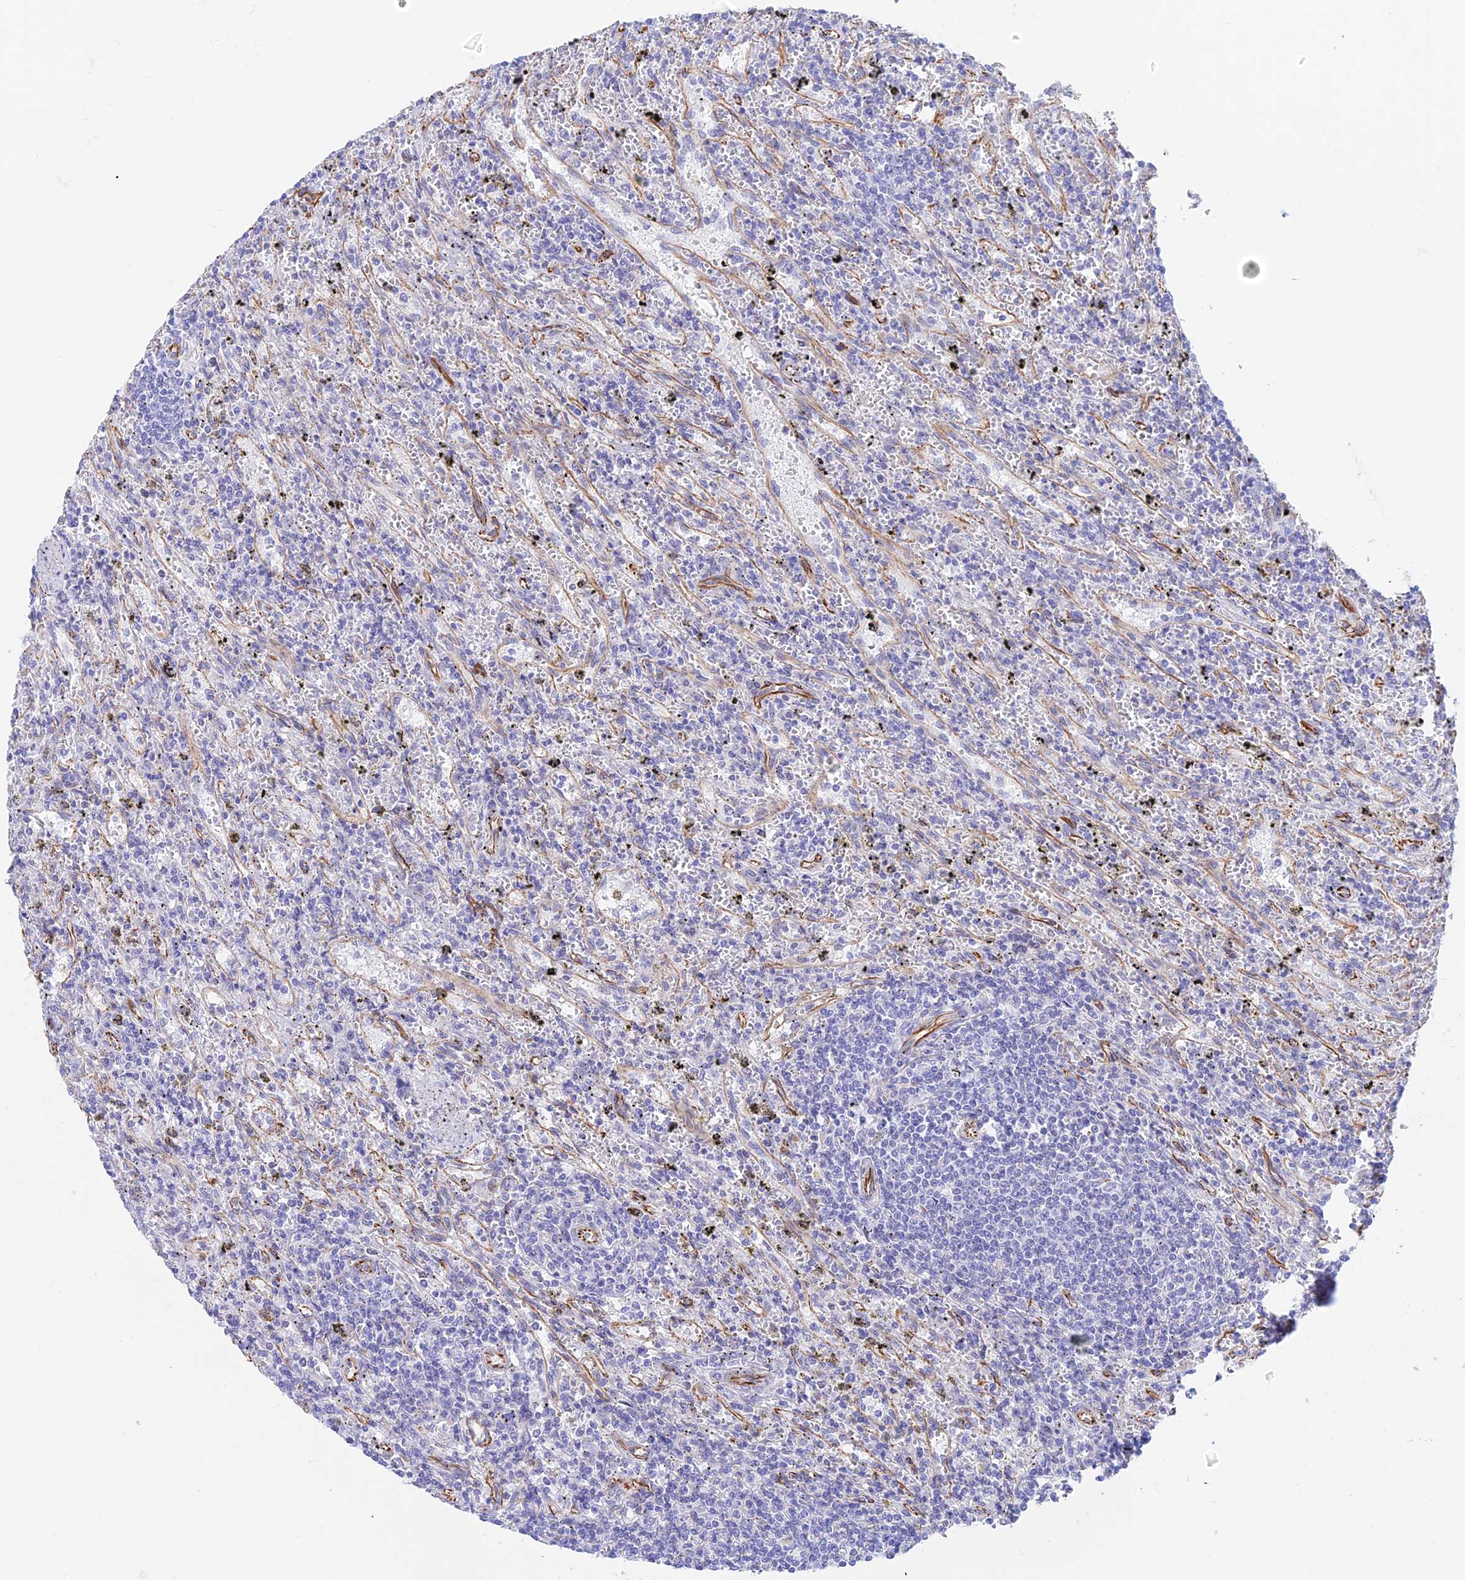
{"staining": {"intensity": "negative", "quantity": "none", "location": "none"}, "tissue": "lymphoma", "cell_type": "Tumor cells", "image_type": "cancer", "snomed": [{"axis": "morphology", "description": "Malignant lymphoma, non-Hodgkin's type, Low grade"}, {"axis": "topography", "description": "Spleen"}], "caption": "Tumor cells are negative for brown protein staining in malignant lymphoma, non-Hodgkin's type (low-grade). (Immunohistochemistry (ihc), brightfield microscopy, high magnification).", "gene": "ZNF652", "patient": {"sex": "male", "age": 76}}